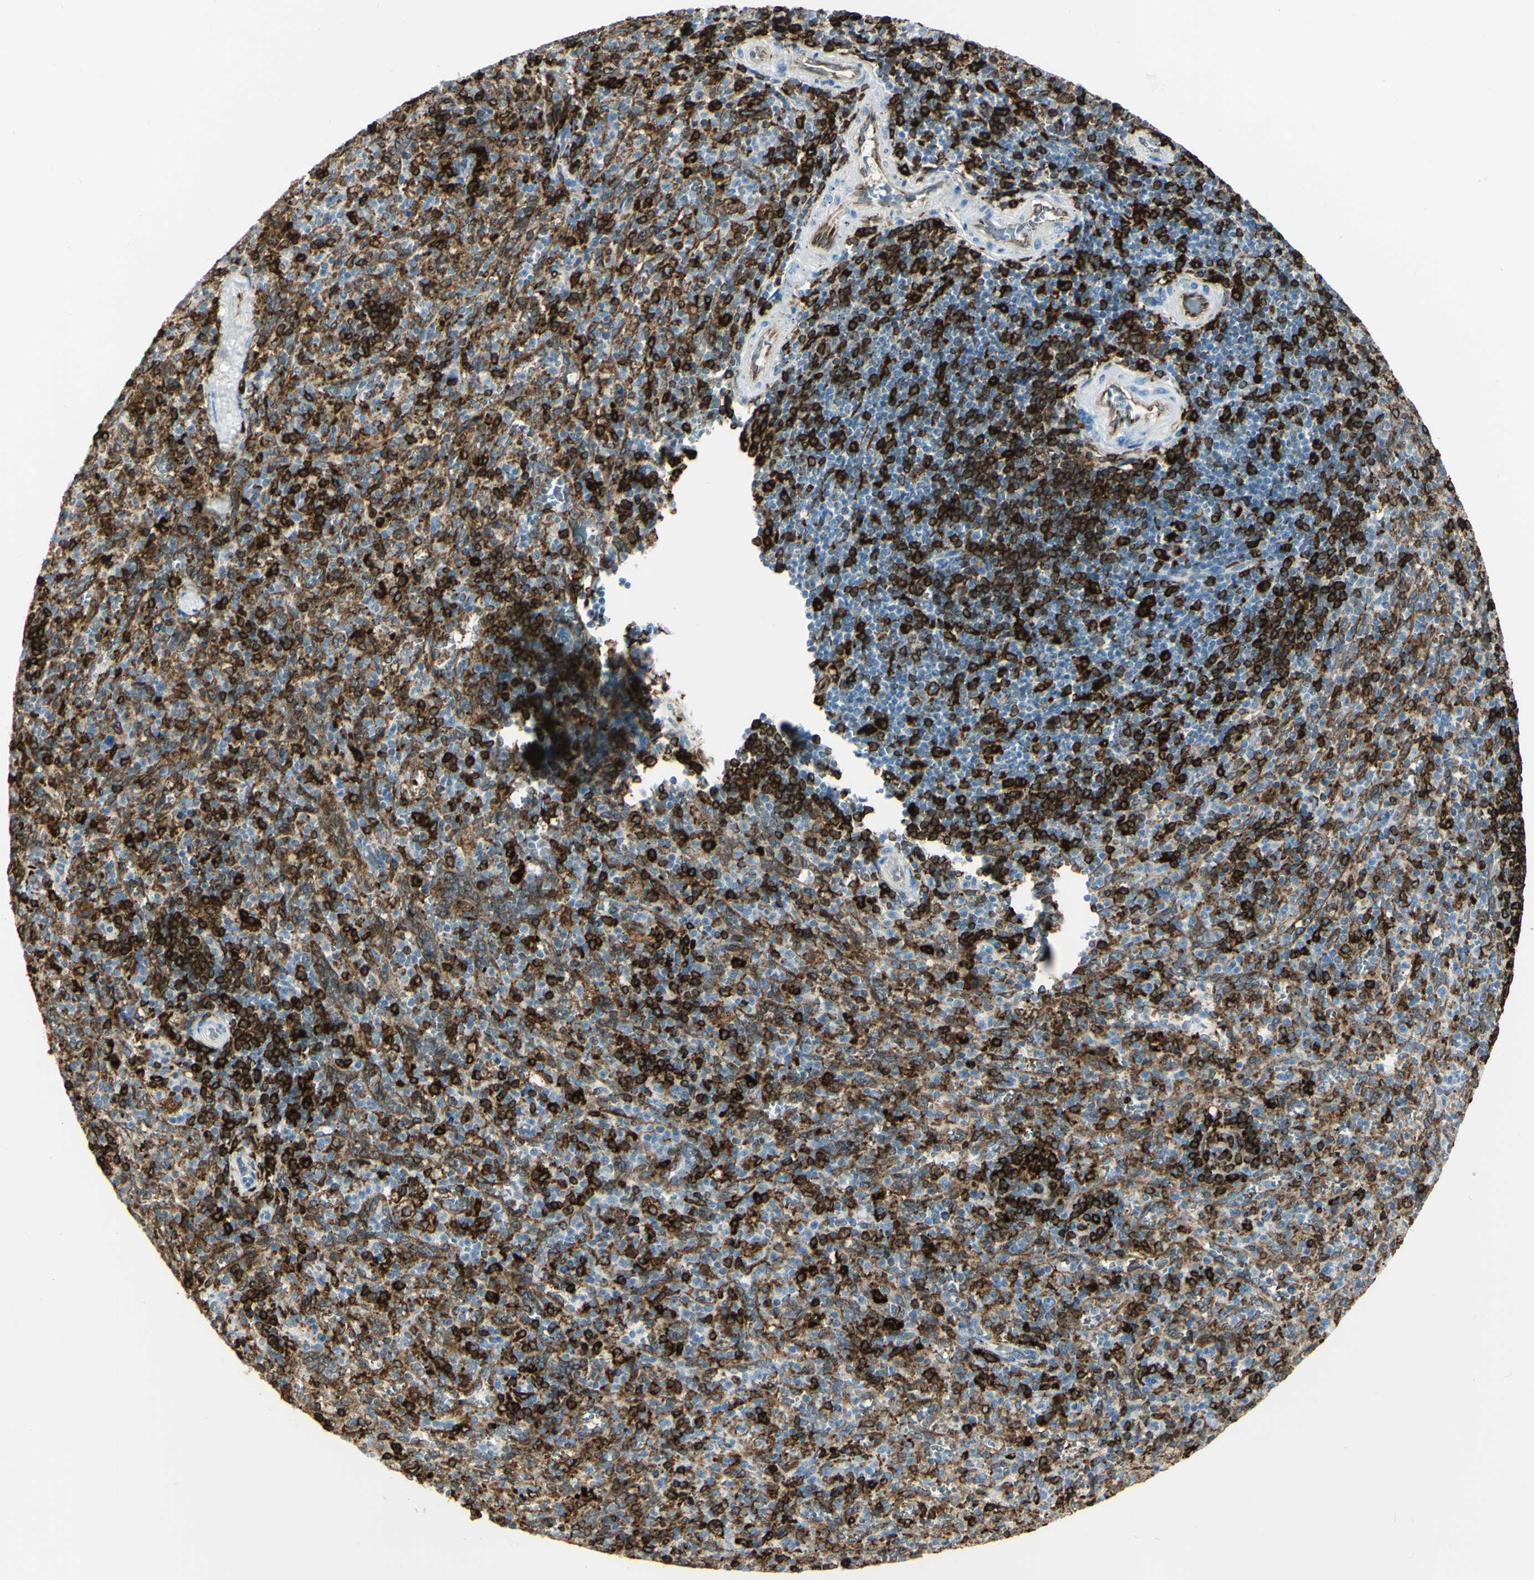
{"staining": {"intensity": "strong", "quantity": "25%-75%", "location": "cytoplasmic/membranous"}, "tissue": "spleen", "cell_type": "Cells in red pulp", "image_type": "normal", "snomed": [{"axis": "morphology", "description": "Normal tissue, NOS"}, {"axis": "topography", "description": "Spleen"}], "caption": "Spleen was stained to show a protein in brown. There is high levels of strong cytoplasmic/membranous positivity in approximately 25%-75% of cells in red pulp.", "gene": "CD74", "patient": {"sex": "male", "age": 36}}